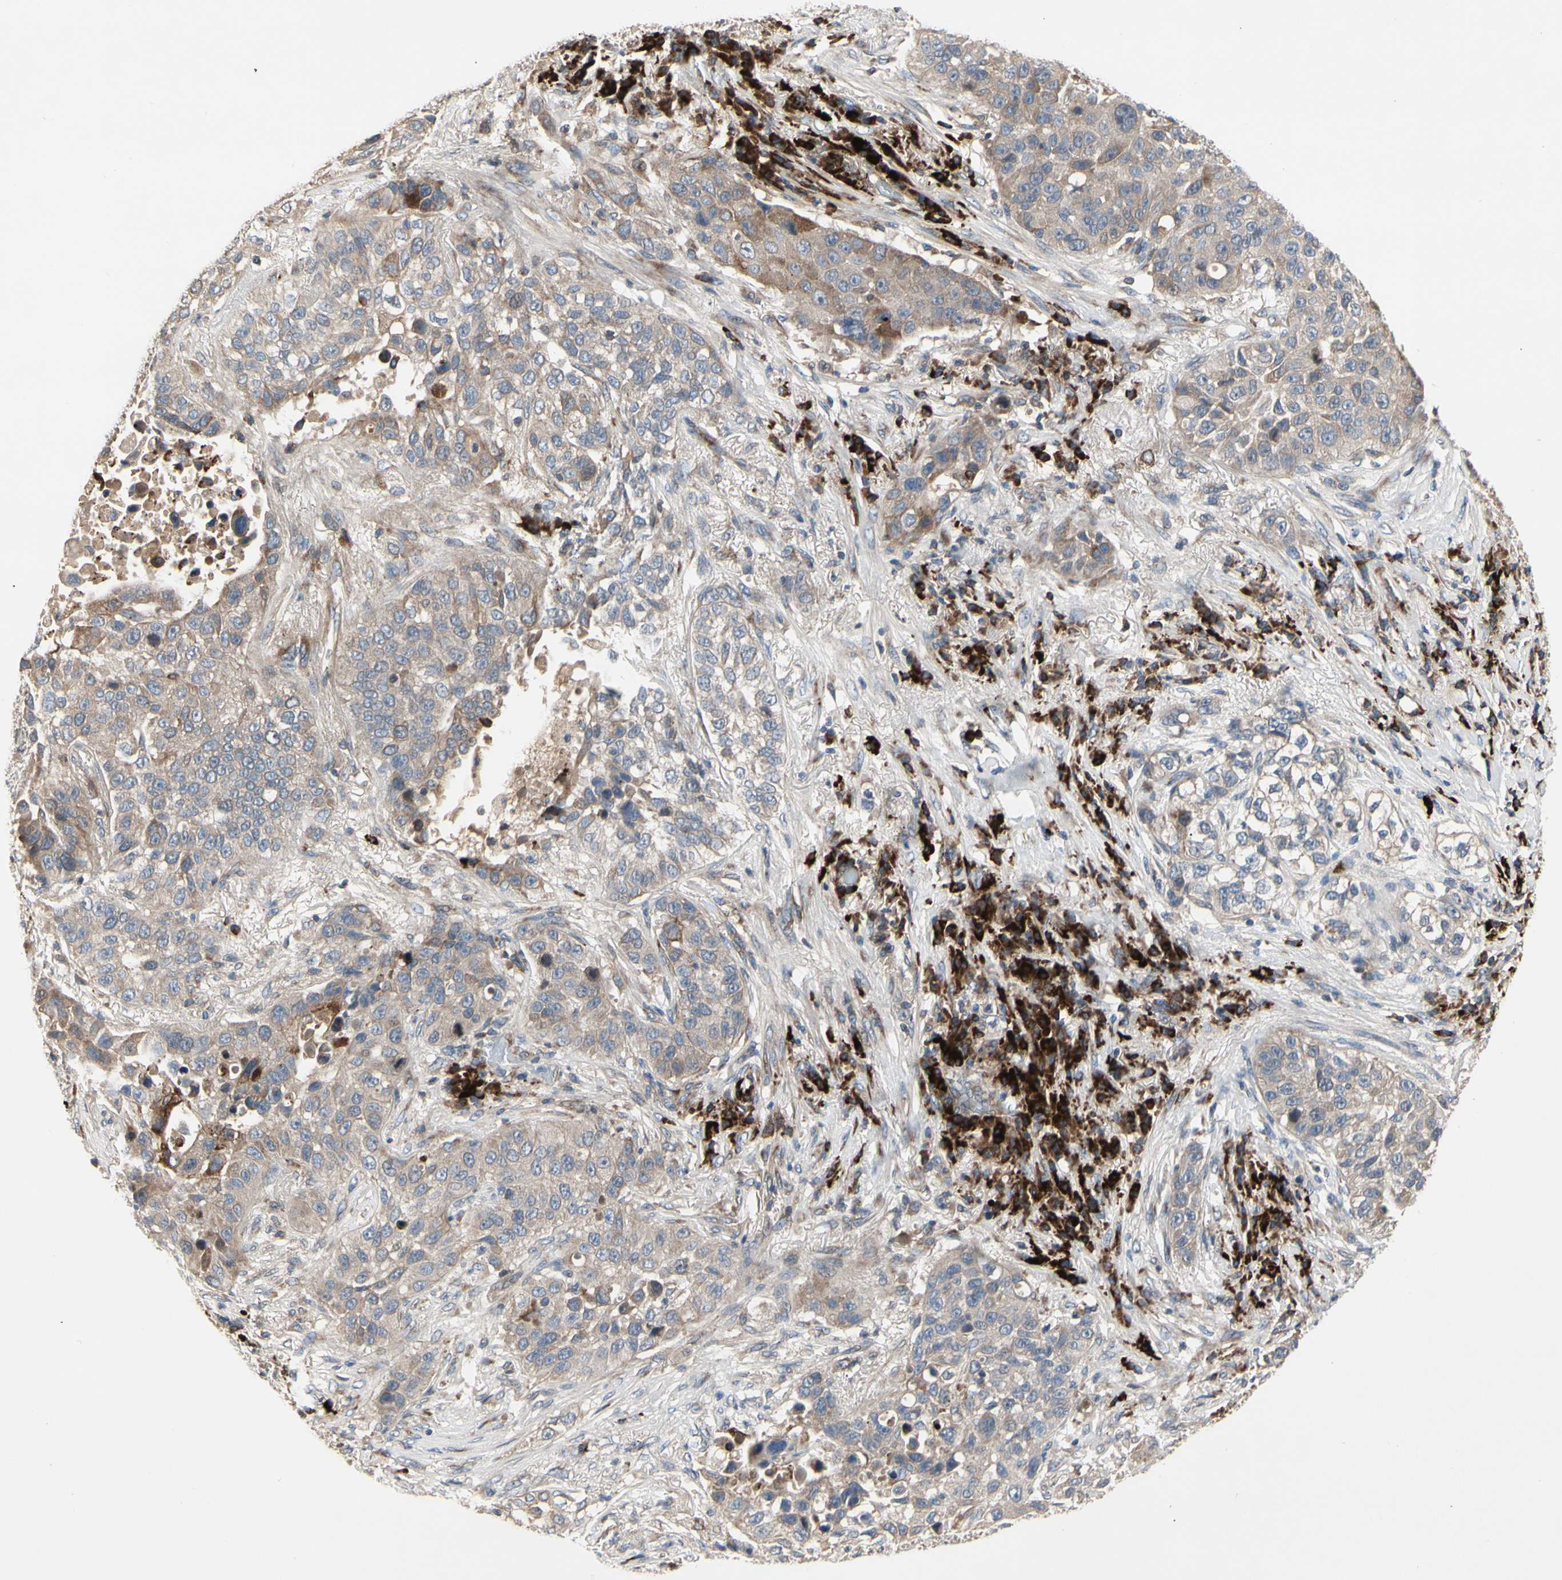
{"staining": {"intensity": "weak", "quantity": ">75%", "location": "cytoplasmic/membranous"}, "tissue": "lung cancer", "cell_type": "Tumor cells", "image_type": "cancer", "snomed": [{"axis": "morphology", "description": "Squamous cell carcinoma, NOS"}, {"axis": "topography", "description": "Lung"}], "caption": "High-magnification brightfield microscopy of lung cancer stained with DAB (3,3'-diaminobenzidine) (brown) and counterstained with hematoxylin (blue). tumor cells exhibit weak cytoplasmic/membranous staining is appreciated in approximately>75% of cells. Immunohistochemistry (ihc) stains the protein of interest in brown and the nuclei are stained blue.", "gene": "MMEL1", "patient": {"sex": "male", "age": 57}}